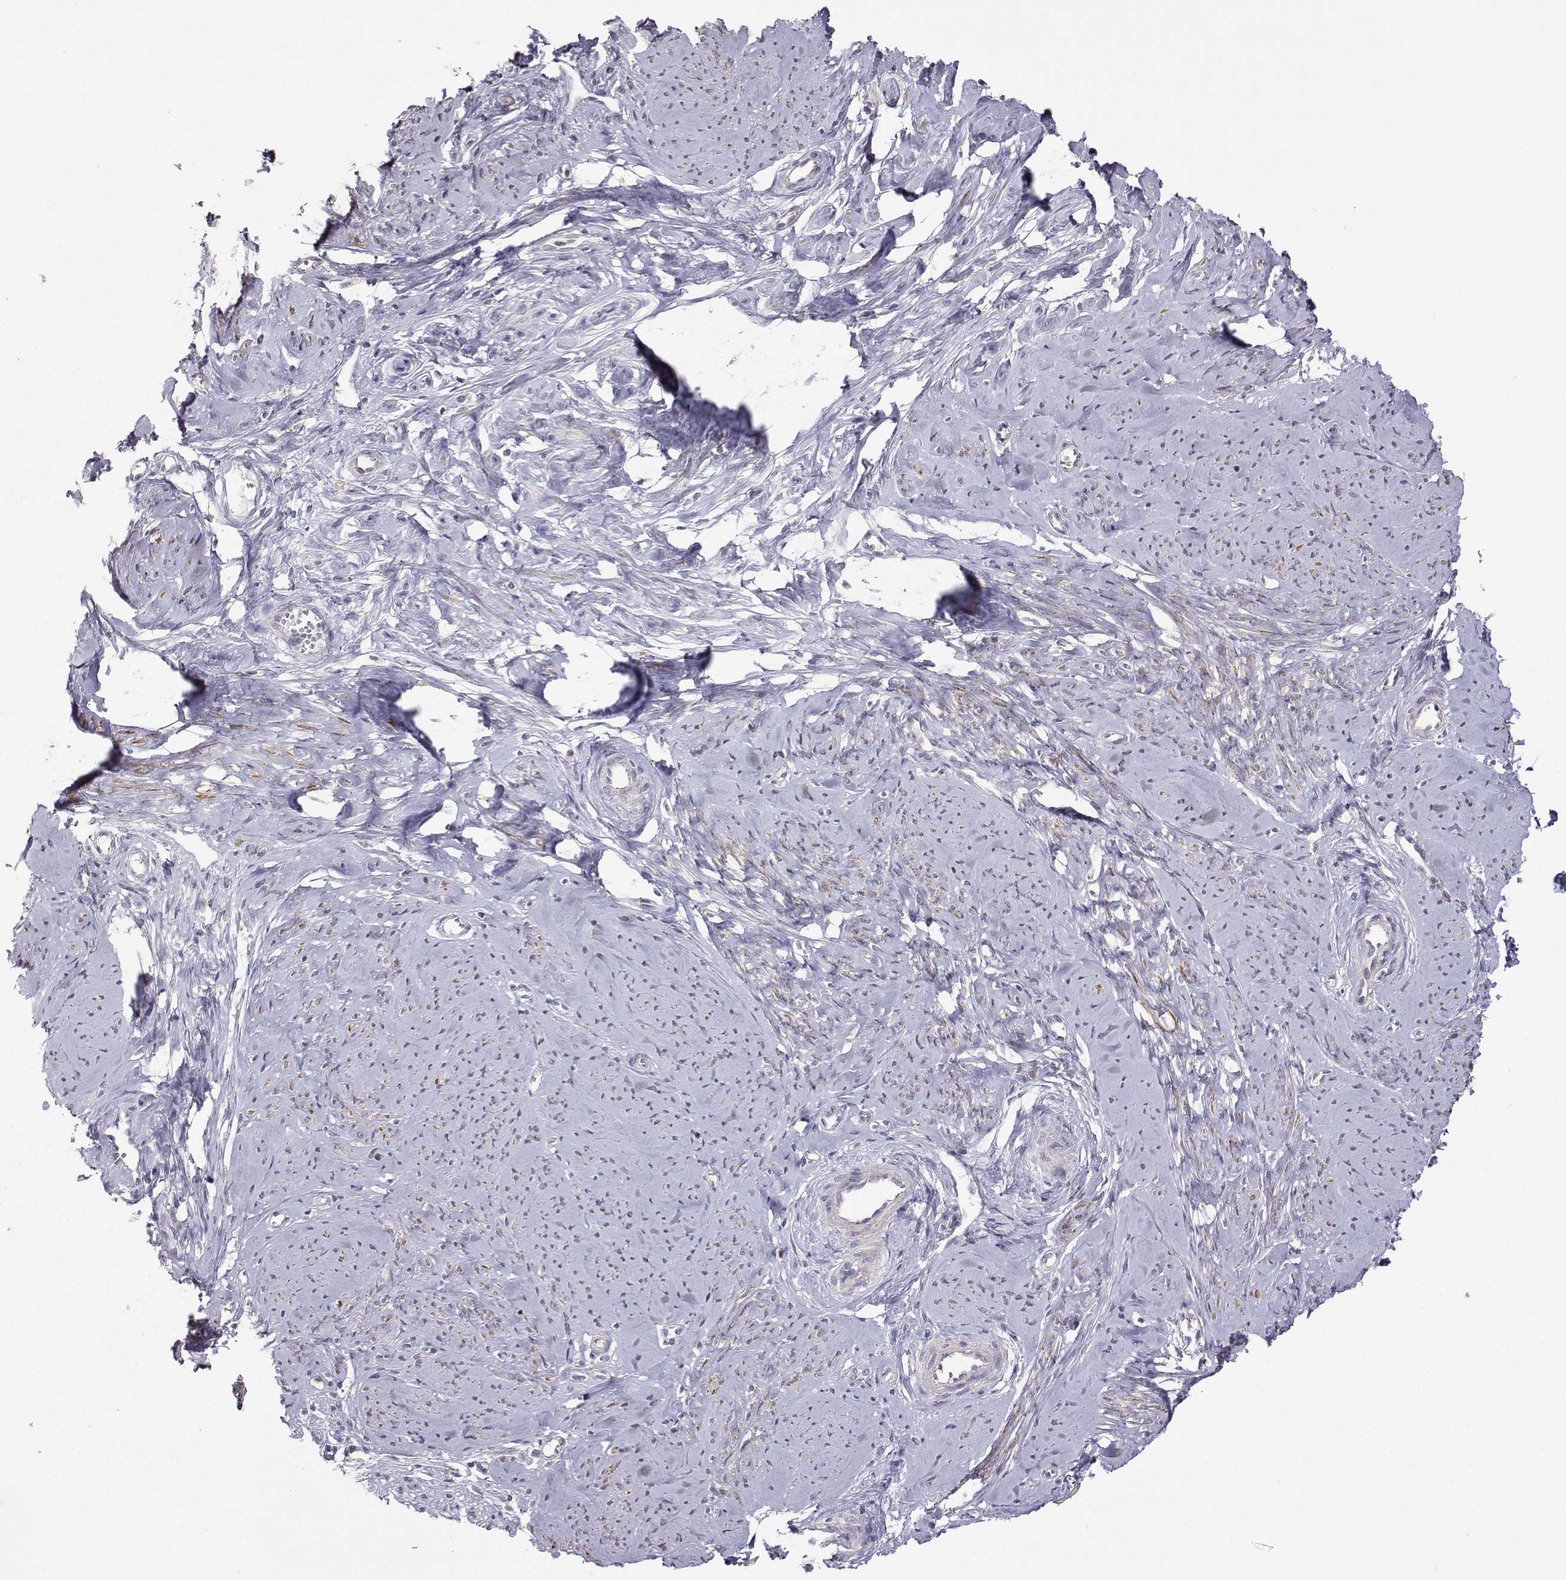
{"staining": {"intensity": "weak", "quantity": "25%-75%", "location": "cytoplasmic/membranous"}, "tissue": "smooth muscle", "cell_type": "Smooth muscle cells", "image_type": "normal", "snomed": [{"axis": "morphology", "description": "Normal tissue, NOS"}, {"axis": "topography", "description": "Smooth muscle"}], "caption": "The micrograph demonstrates immunohistochemical staining of normal smooth muscle. There is weak cytoplasmic/membranous staining is present in approximately 25%-75% of smooth muscle cells.", "gene": "EXOG", "patient": {"sex": "female", "age": 48}}